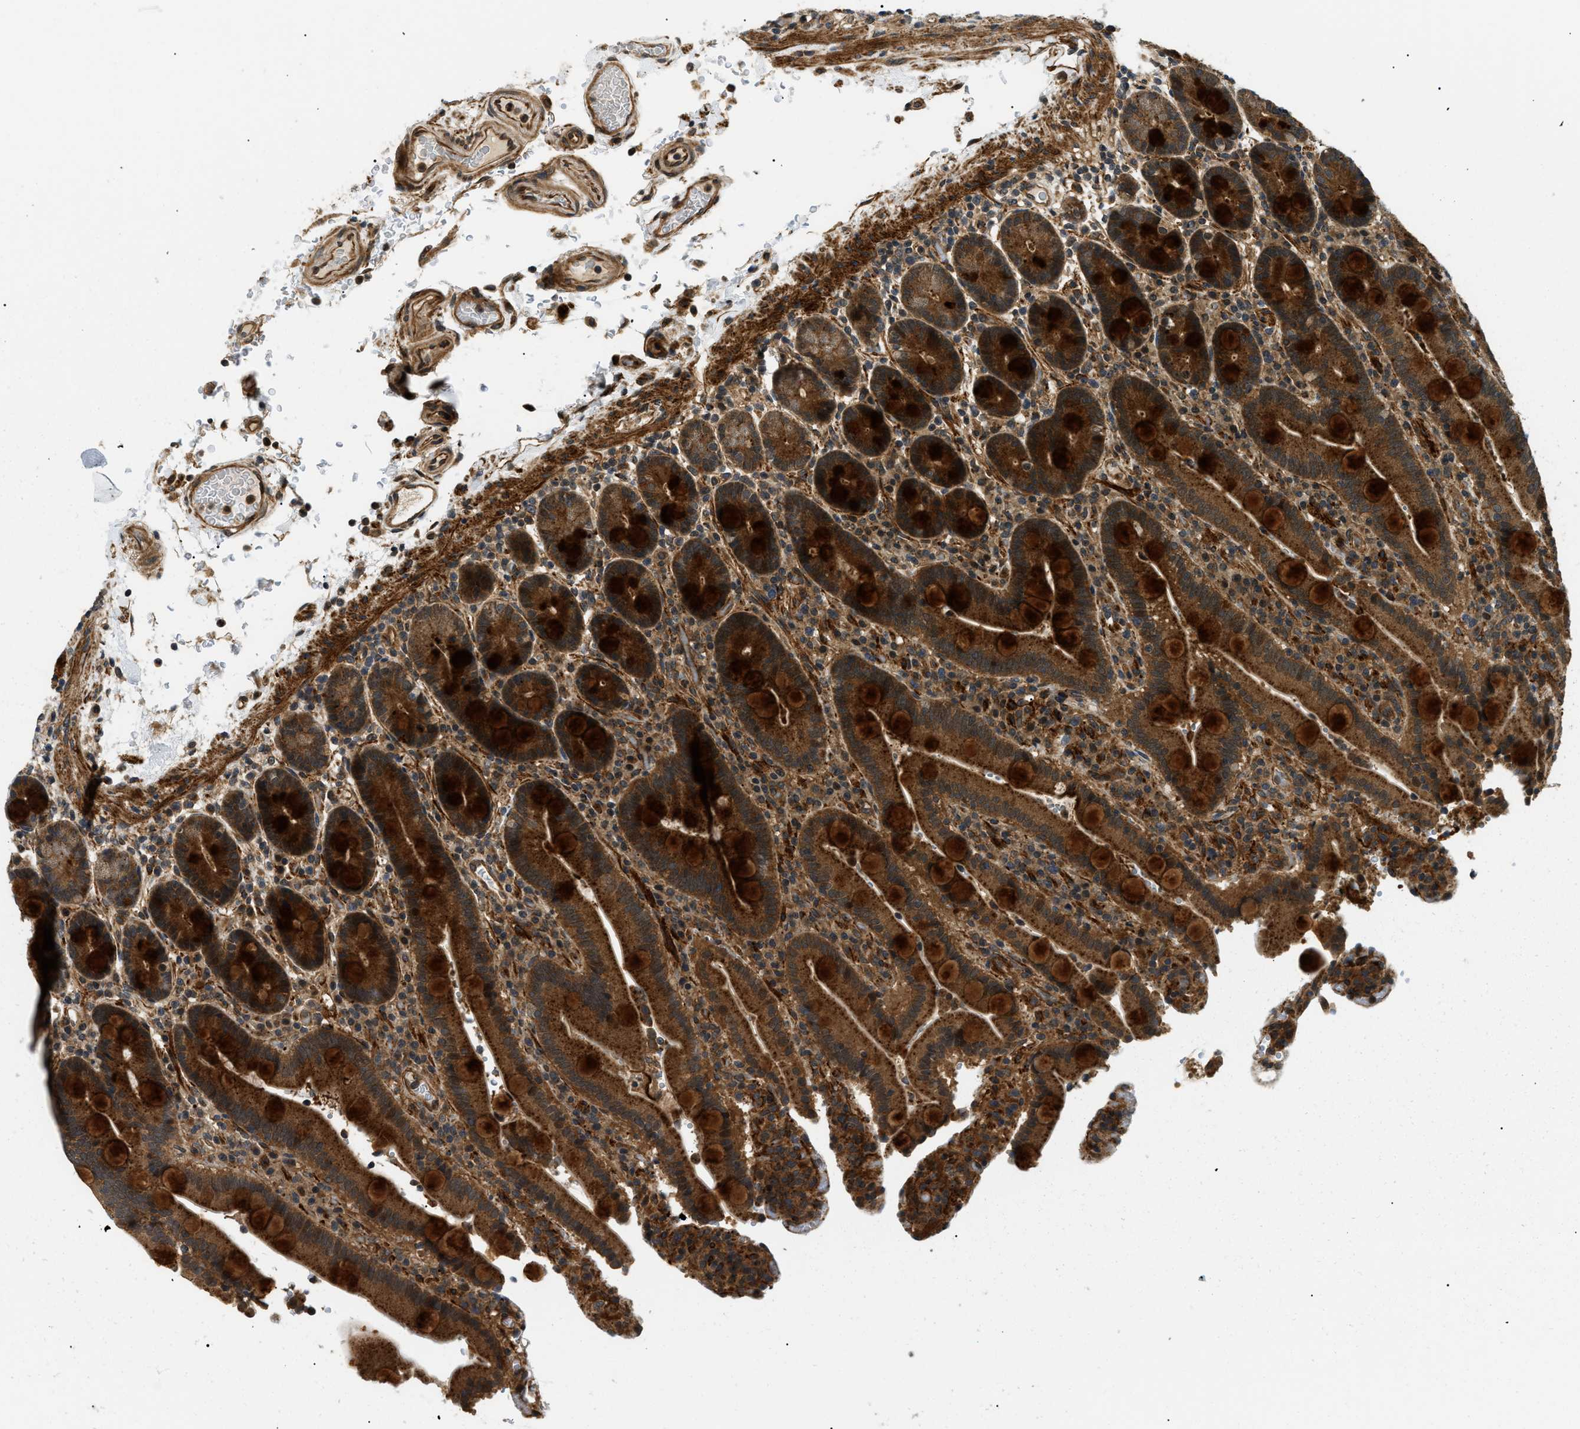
{"staining": {"intensity": "strong", "quantity": ">75%", "location": "cytoplasmic/membranous"}, "tissue": "duodenum", "cell_type": "Glandular cells", "image_type": "normal", "snomed": [{"axis": "morphology", "description": "Normal tissue, NOS"}, {"axis": "topography", "description": "Small intestine, NOS"}], "caption": "Protein staining reveals strong cytoplasmic/membranous positivity in approximately >75% of glandular cells in normal duodenum. The staining is performed using DAB brown chromogen to label protein expression. The nuclei are counter-stained blue using hematoxylin.", "gene": "ATP6AP1", "patient": {"sex": "female", "age": 71}}